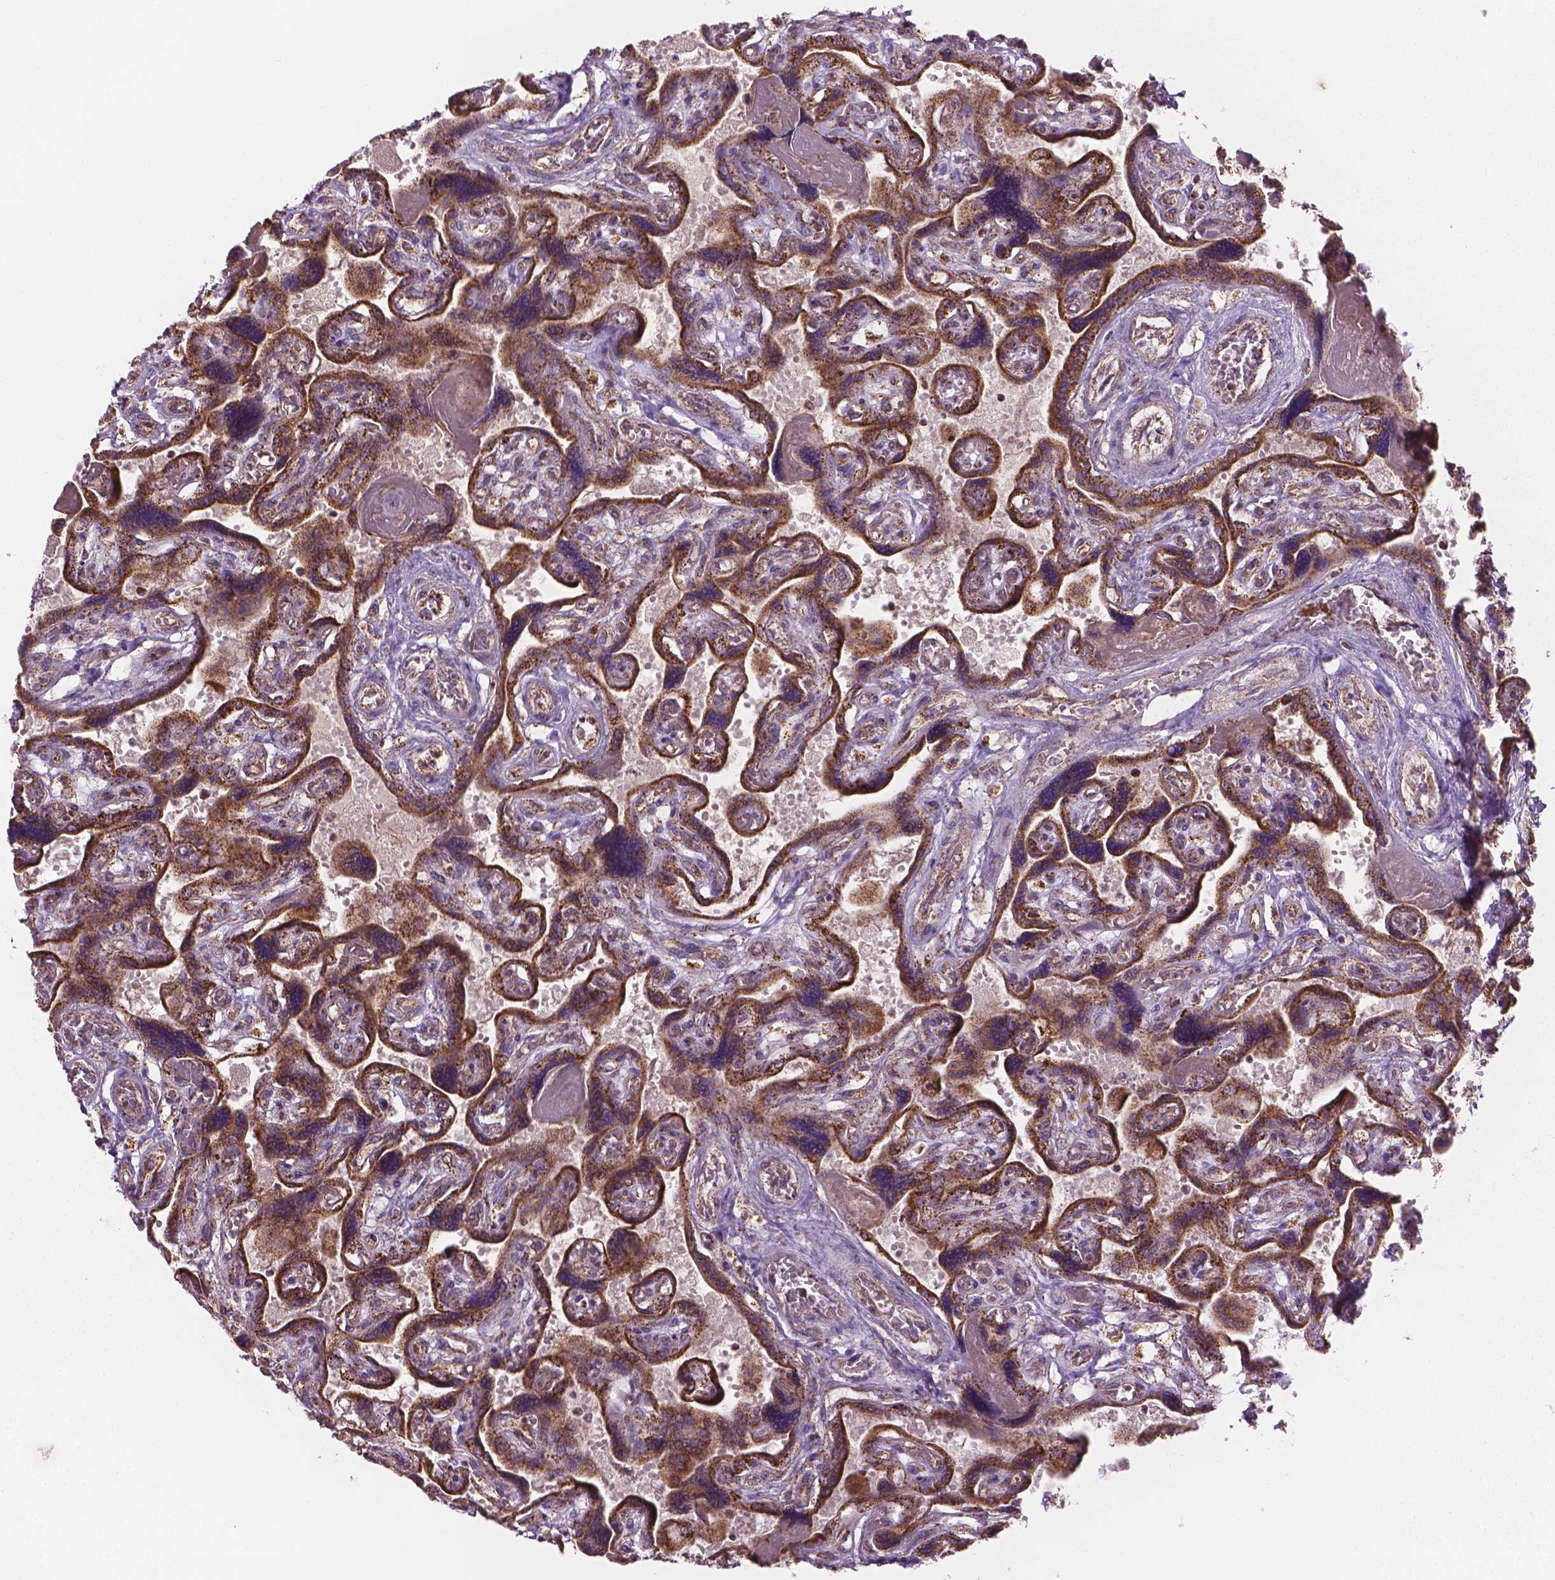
{"staining": {"intensity": "moderate", "quantity": ">75%", "location": "cytoplasmic/membranous"}, "tissue": "placenta", "cell_type": "Decidual cells", "image_type": "normal", "snomed": [{"axis": "morphology", "description": "Normal tissue, NOS"}, {"axis": "topography", "description": "Placenta"}], "caption": "IHC (DAB) staining of unremarkable placenta exhibits moderate cytoplasmic/membranous protein staining in approximately >75% of decidual cells.", "gene": "PIBF1", "patient": {"sex": "female", "age": 32}}